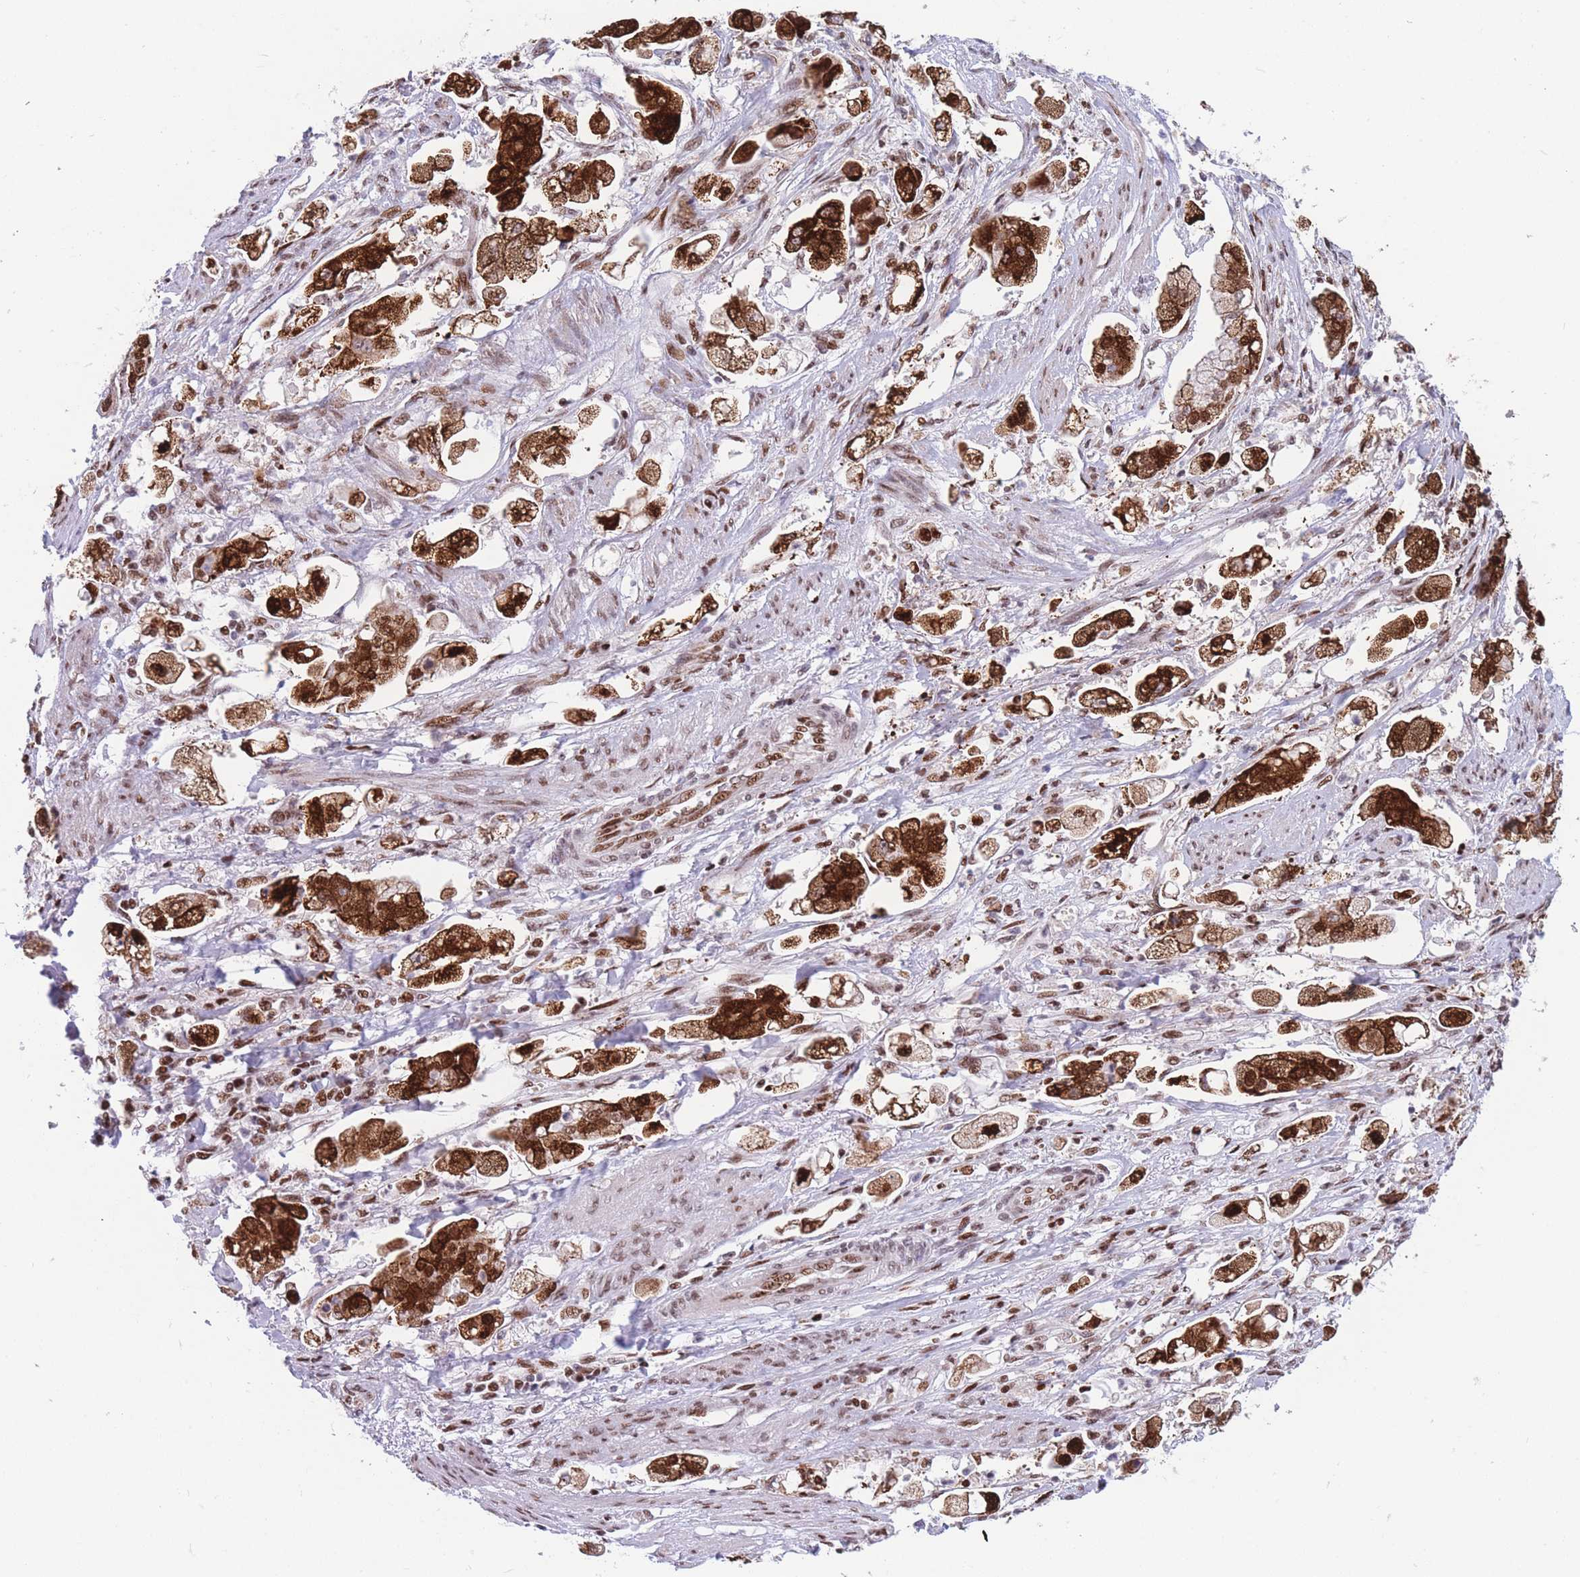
{"staining": {"intensity": "strong", "quantity": ">75%", "location": "cytoplasmic/membranous,nuclear"}, "tissue": "stomach cancer", "cell_type": "Tumor cells", "image_type": "cancer", "snomed": [{"axis": "morphology", "description": "Adenocarcinoma, NOS"}, {"axis": "topography", "description": "Stomach"}], "caption": "A brown stain shows strong cytoplasmic/membranous and nuclear staining of a protein in stomach adenocarcinoma tumor cells.", "gene": "DNAJC3", "patient": {"sex": "male", "age": 62}}